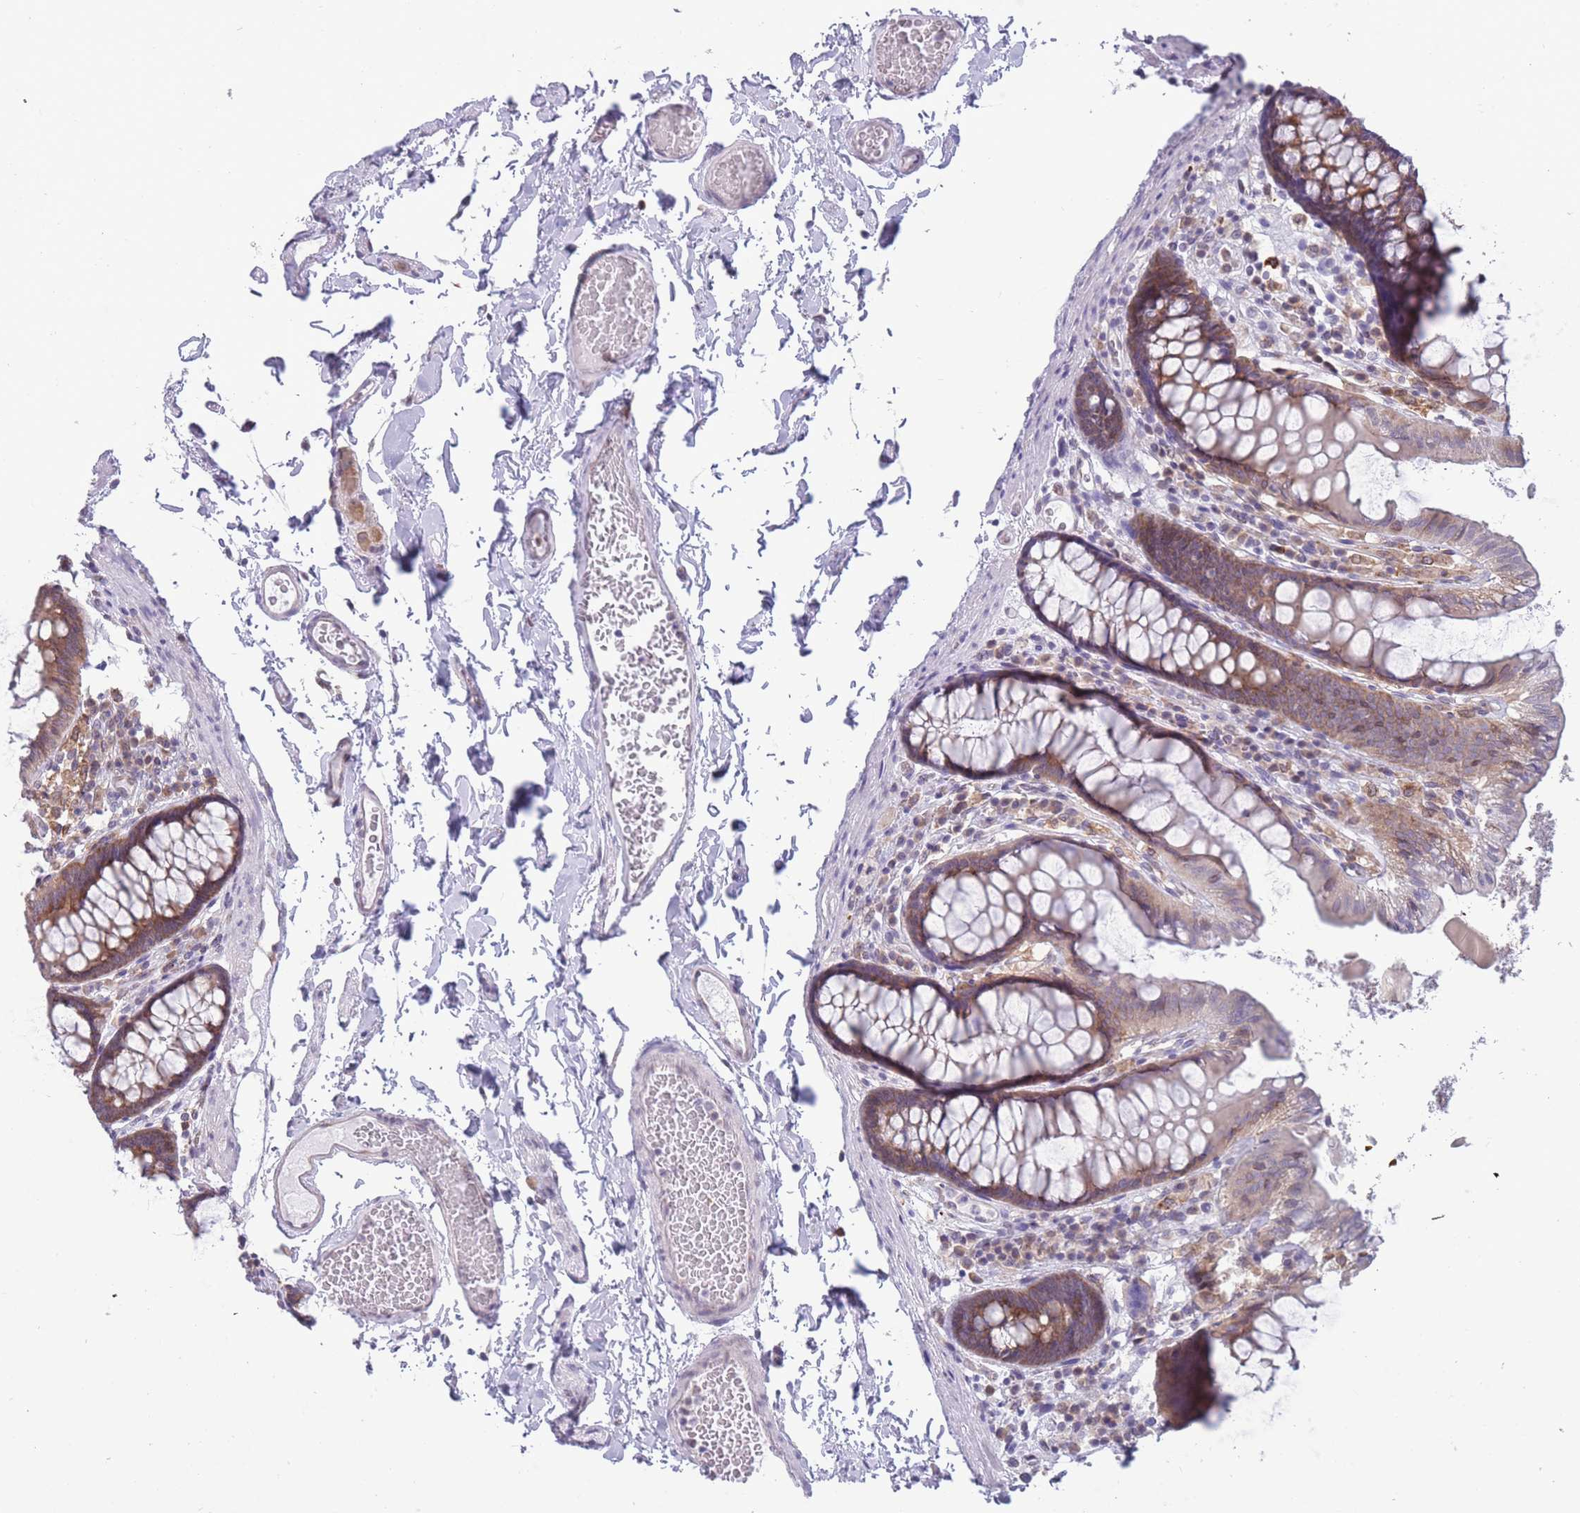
{"staining": {"intensity": "negative", "quantity": "none", "location": "none"}, "tissue": "colon", "cell_type": "Endothelial cells", "image_type": "normal", "snomed": [{"axis": "morphology", "description": "Normal tissue, NOS"}, {"axis": "topography", "description": "Colon"}], "caption": "Endothelial cells show no significant staining in normal colon. The staining is performed using DAB (3,3'-diaminobenzidine) brown chromogen with nuclei counter-stained in using hematoxylin.", "gene": "TMEM121", "patient": {"sex": "male", "age": 84}}